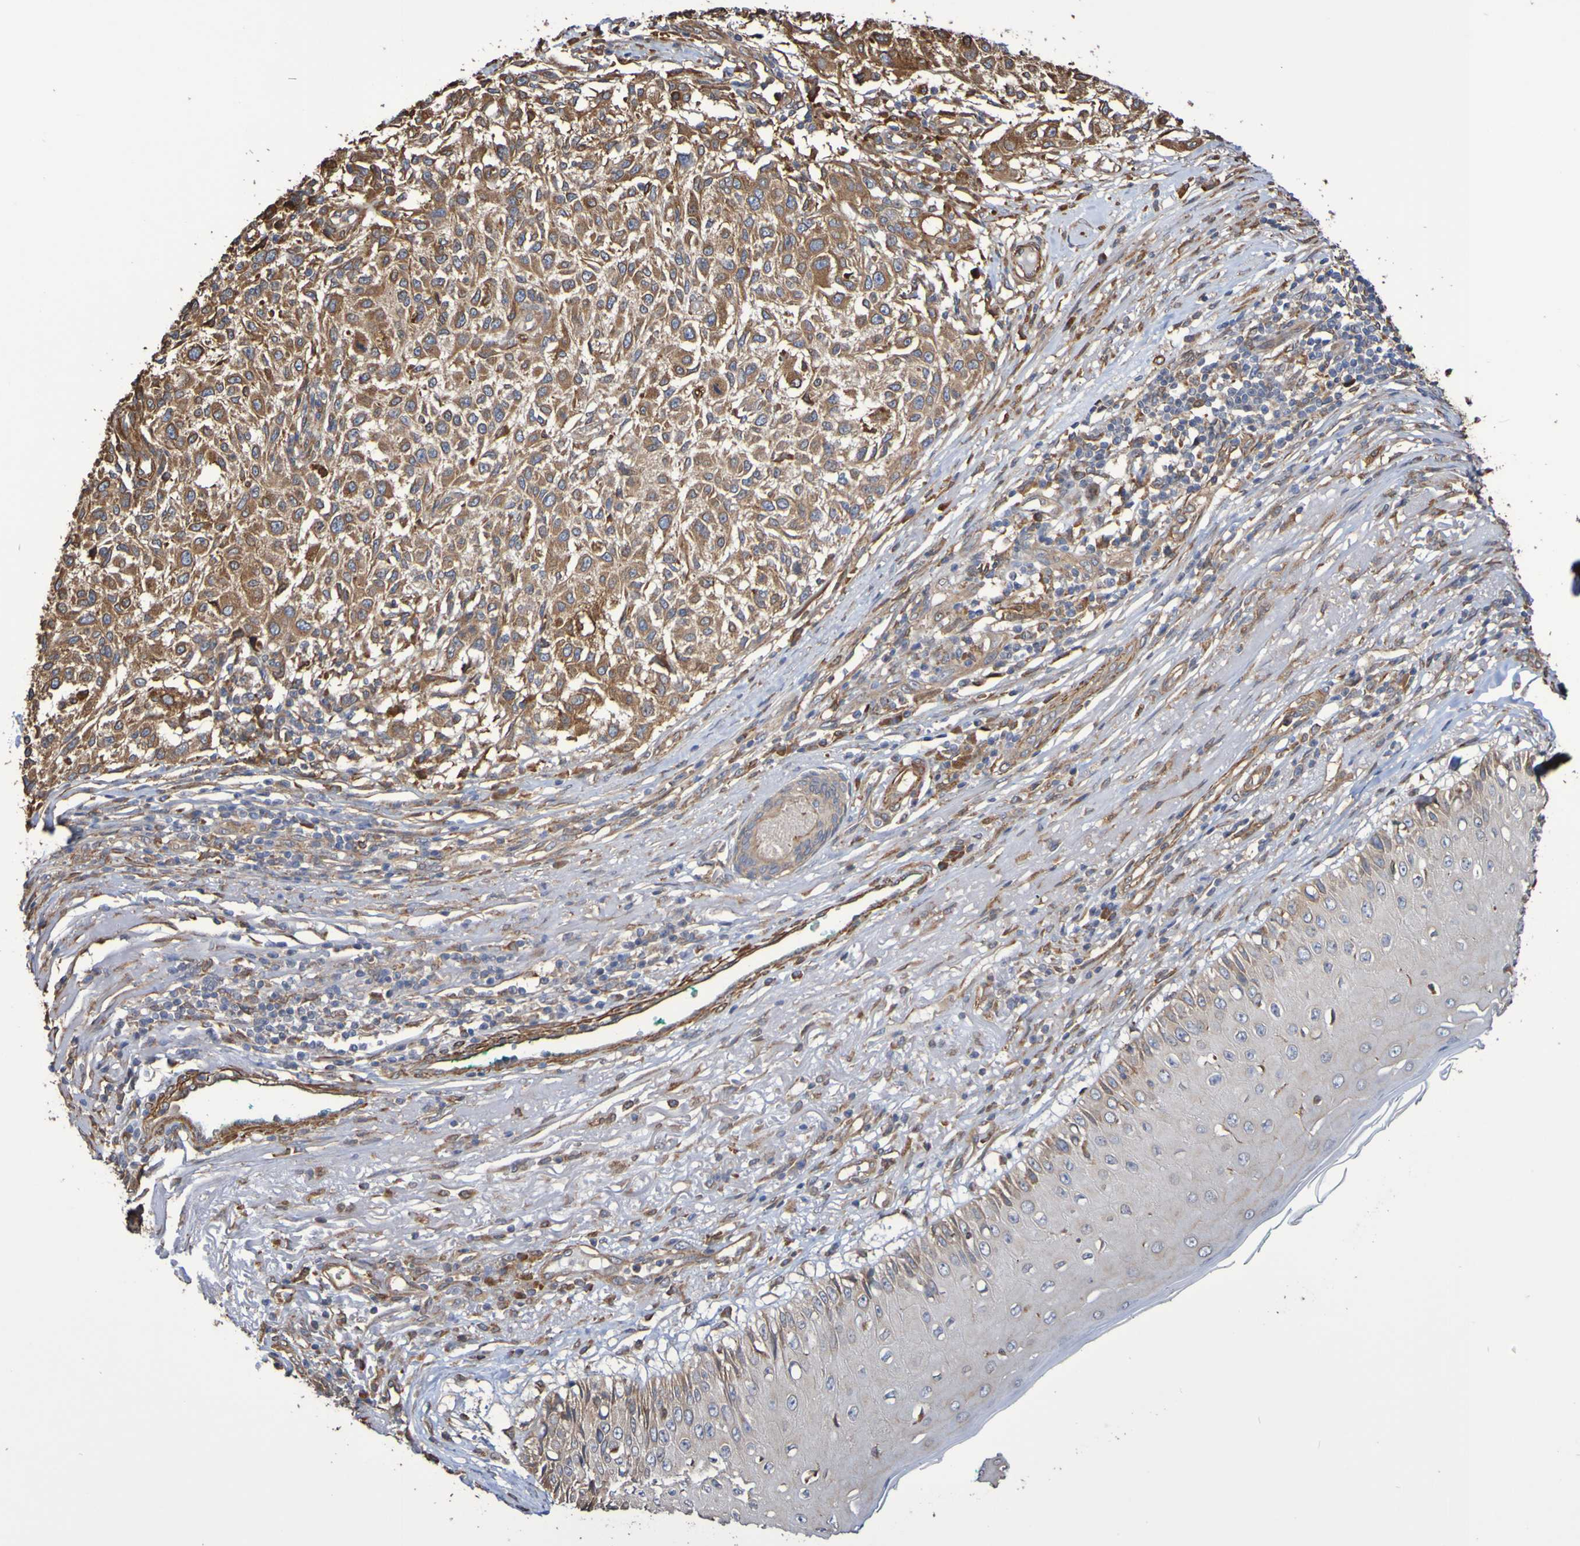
{"staining": {"intensity": "moderate", "quantity": ">75%", "location": "cytoplasmic/membranous"}, "tissue": "melanoma", "cell_type": "Tumor cells", "image_type": "cancer", "snomed": [{"axis": "morphology", "description": "Necrosis, NOS"}, {"axis": "morphology", "description": "Malignant melanoma, NOS"}, {"axis": "topography", "description": "Skin"}], "caption": "Protein positivity by immunohistochemistry displays moderate cytoplasmic/membranous positivity in approximately >75% of tumor cells in melanoma. The protein of interest is shown in brown color, while the nuclei are stained blue.", "gene": "RAB11A", "patient": {"sex": "female", "age": 87}}